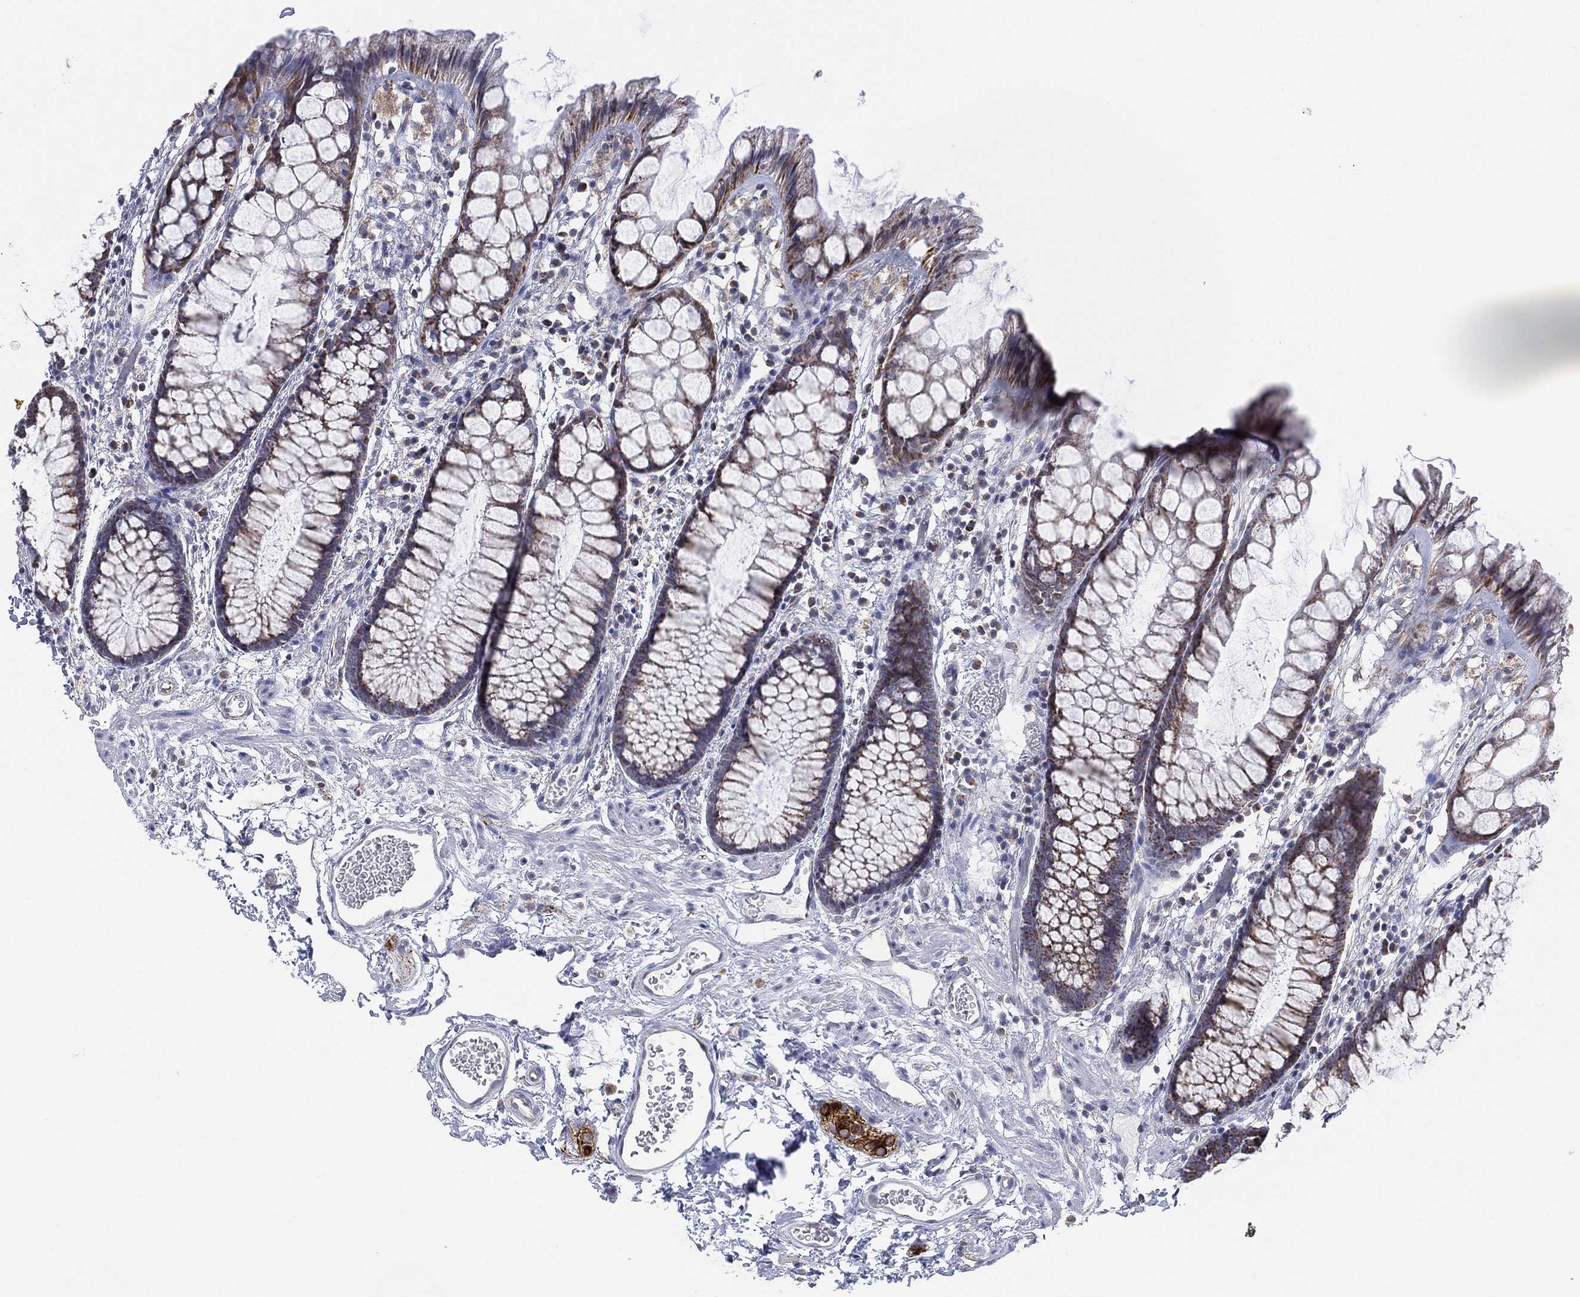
{"staining": {"intensity": "negative", "quantity": "none", "location": "none"}, "tissue": "rectum", "cell_type": "Glandular cells", "image_type": "normal", "snomed": [{"axis": "morphology", "description": "Normal tissue, NOS"}, {"axis": "topography", "description": "Rectum"}], "caption": "An immunohistochemistry image of normal rectum is shown. There is no staining in glandular cells of rectum.", "gene": "INA", "patient": {"sex": "female", "age": 62}}